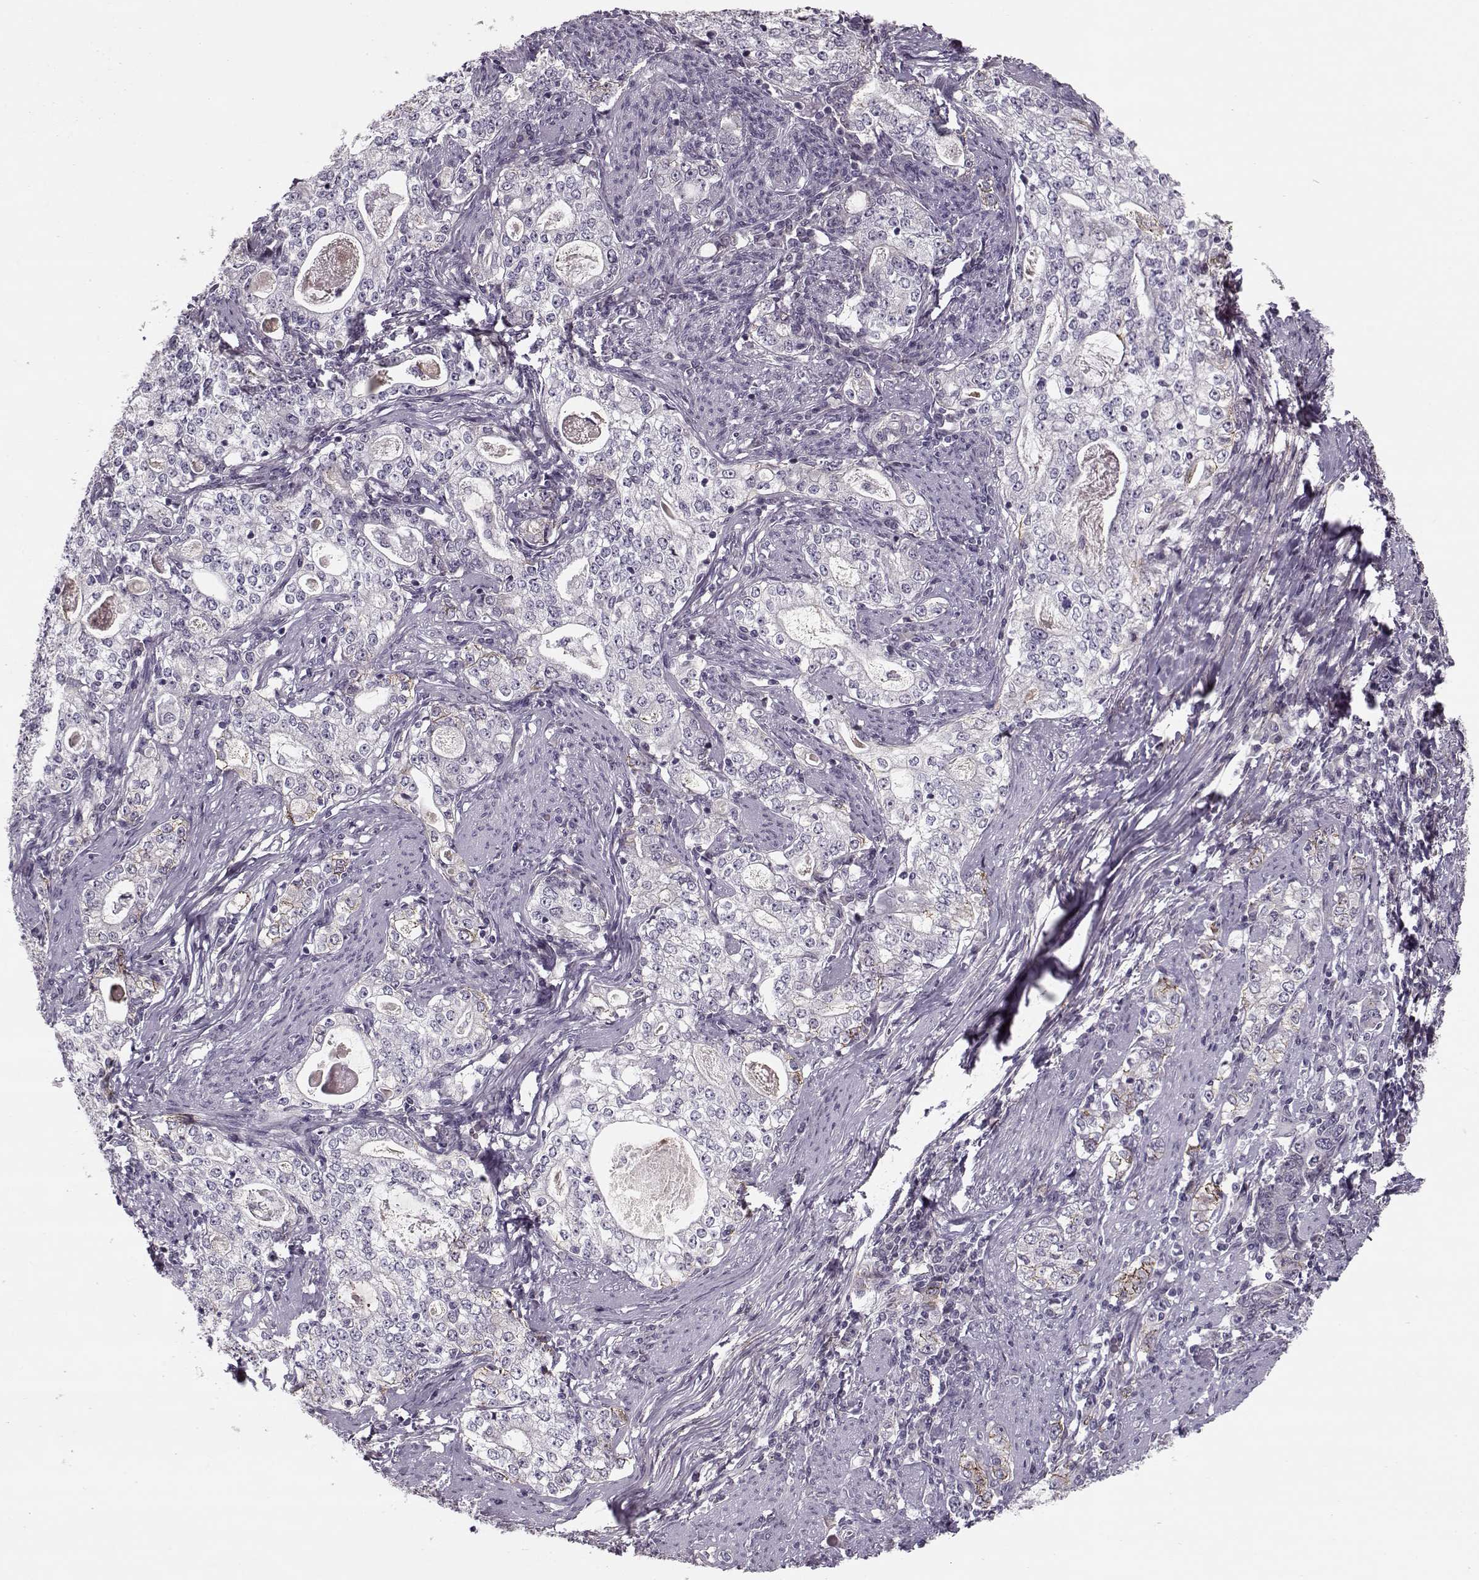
{"staining": {"intensity": "moderate", "quantity": "25%-75%", "location": "cytoplasmic/membranous"}, "tissue": "stomach cancer", "cell_type": "Tumor cells", "image_type": "cancer", "snomed": [{"axis": "morphology", "description": "Adenocarcinoma, NOS"}, {"axis": "topography", "description": "Stomach, lower"}], "caption": "A medium amount of moderate cytoplasmic/membranous staining is present in approximately 25%-75% of tumor cells in adenocarcinoma (stomach) tissue. (IHC, brightfield microscopy, high magnification).", "gene": "DNAI3", "patient": {"sex": "female", "age": 72}}